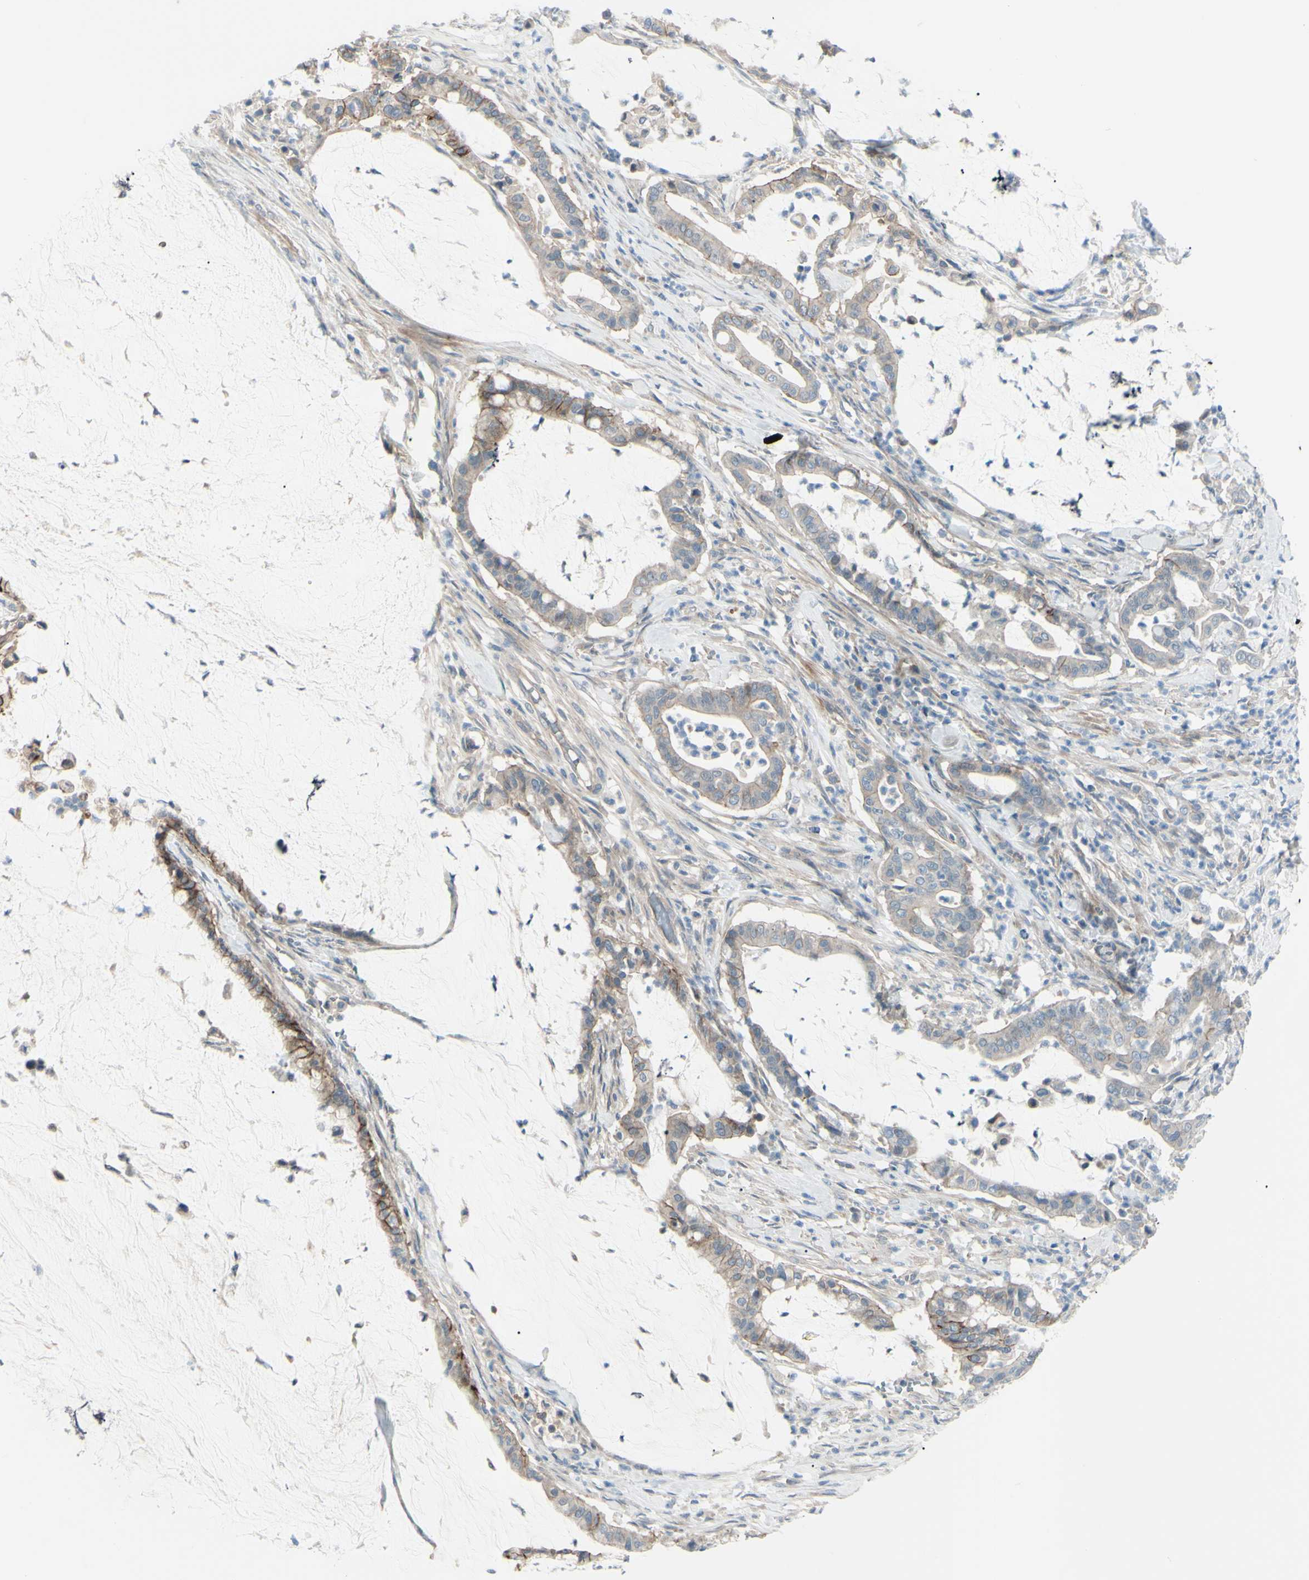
{"staining": {"intensity": "weak", "quantity": ">75%", "location": "cytoplasmic/membranous"}, "tissue": "pancreatic cancer", "cell_type": "Tumor cells", "image_type": "cancer", "snomed": [{"axis": "morphology", "description": "Adenocarcinoma, NOS"}, {"axis": "topography", "description": "Pancreas"}], "caption": "Human pancreatic cancer stained for a protein (brown) displays weak cytoplasmic/membranous positive staining in approximately >75% of tumor cells.", "gene": "LRRK1", "patient": {"sex": "male", "age": 41}}